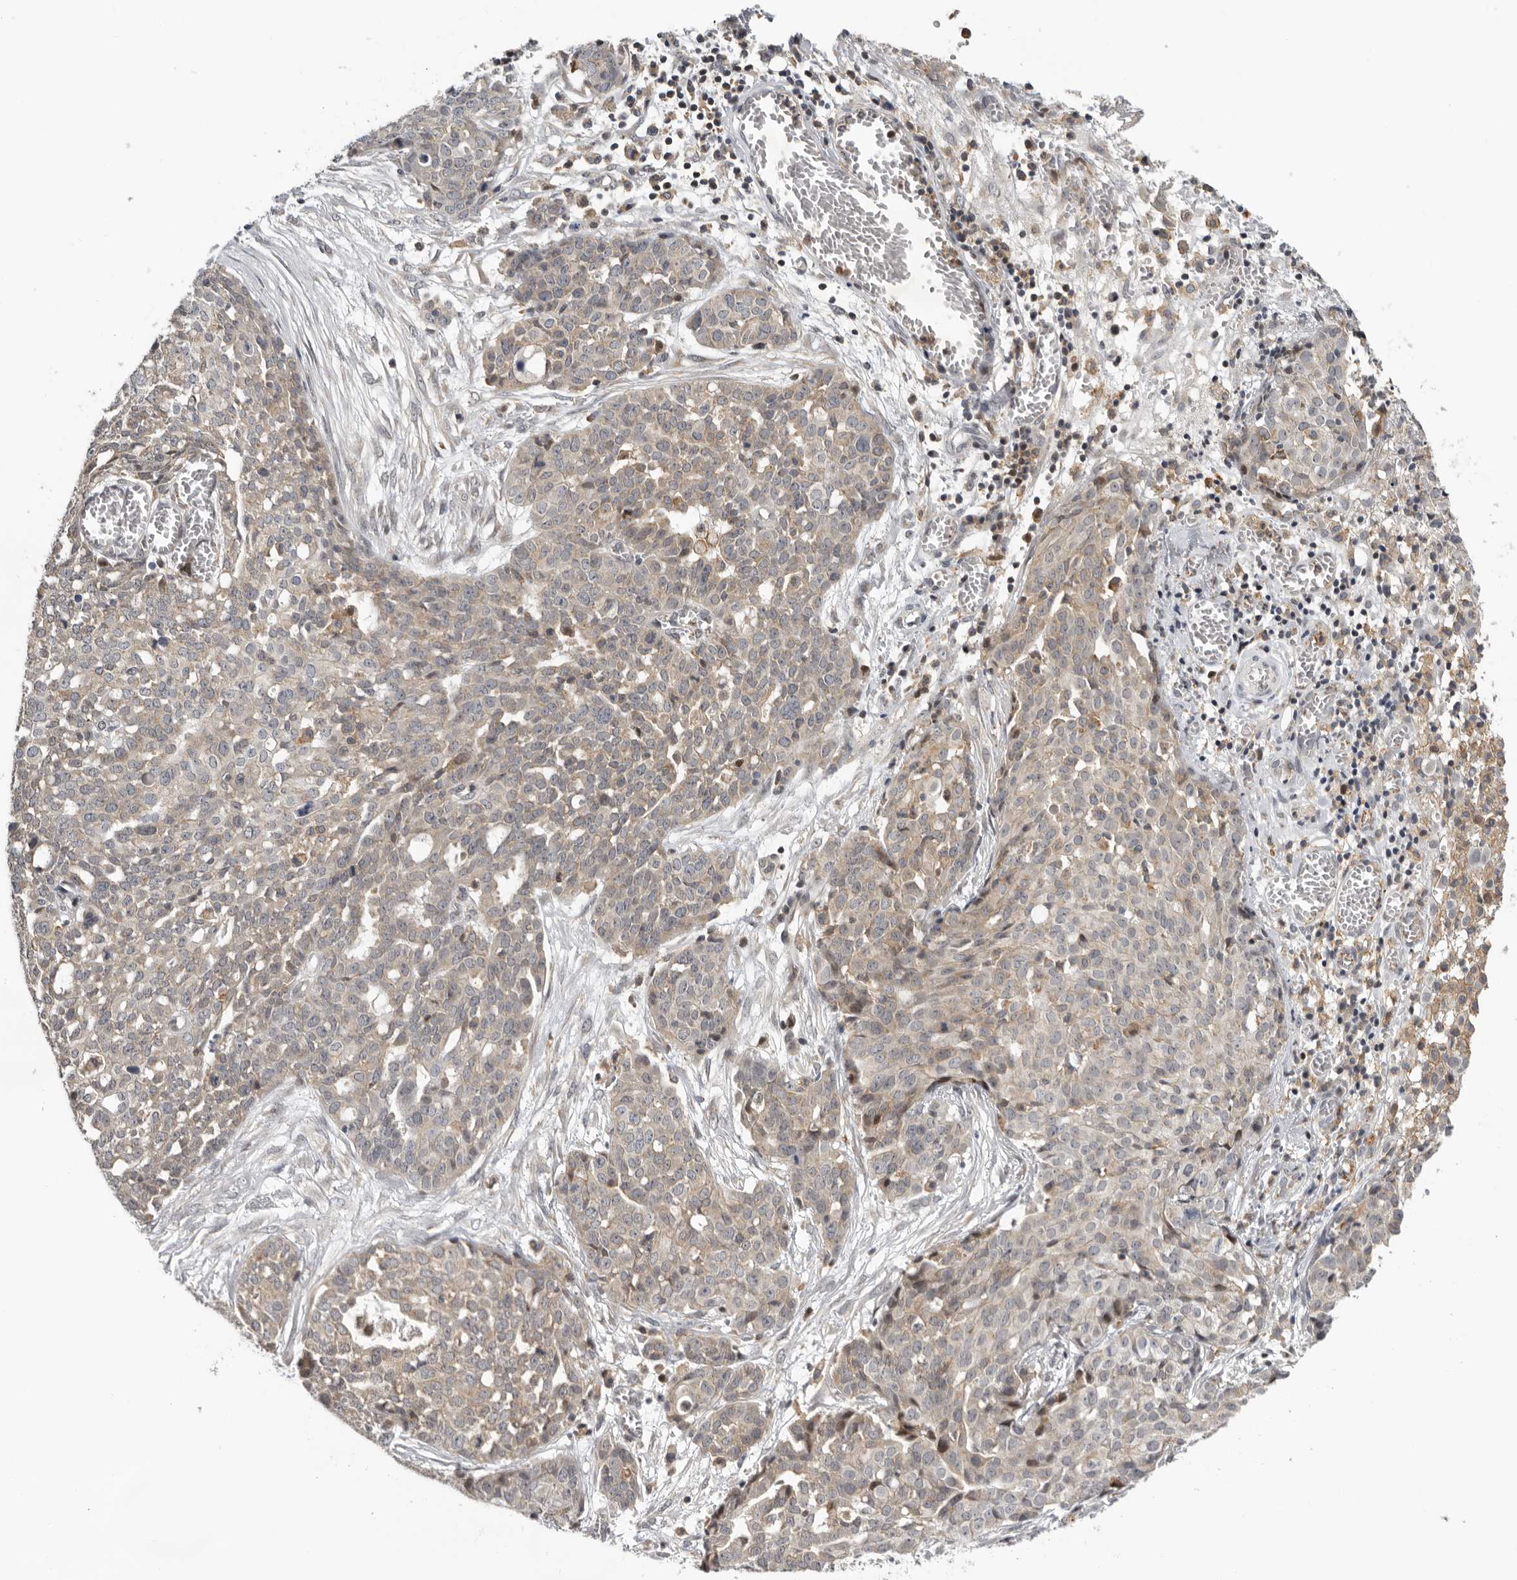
{"staining": {"intensity": "weak", "quantity": "<25%", "location": "cytoplasmic/membranous"}, "tissue": "ovarian cancer", "cell_type": "Tumor cells", "image_type": "cancer", "snomed": [{"axis": "morphology", "description": "Cystadenocarcinoma, serous, NOS"}, {"axis": "topography", "description": "Soft tissue"}, {"axis": "topography", "description": "Ovary"}], "caption": "Tumor cells are negative for brown protein staining in ovarian serous cystadenocarcinoma.", "gene": "KIF2B", "patient": {"sex": "female", "age": 57}}